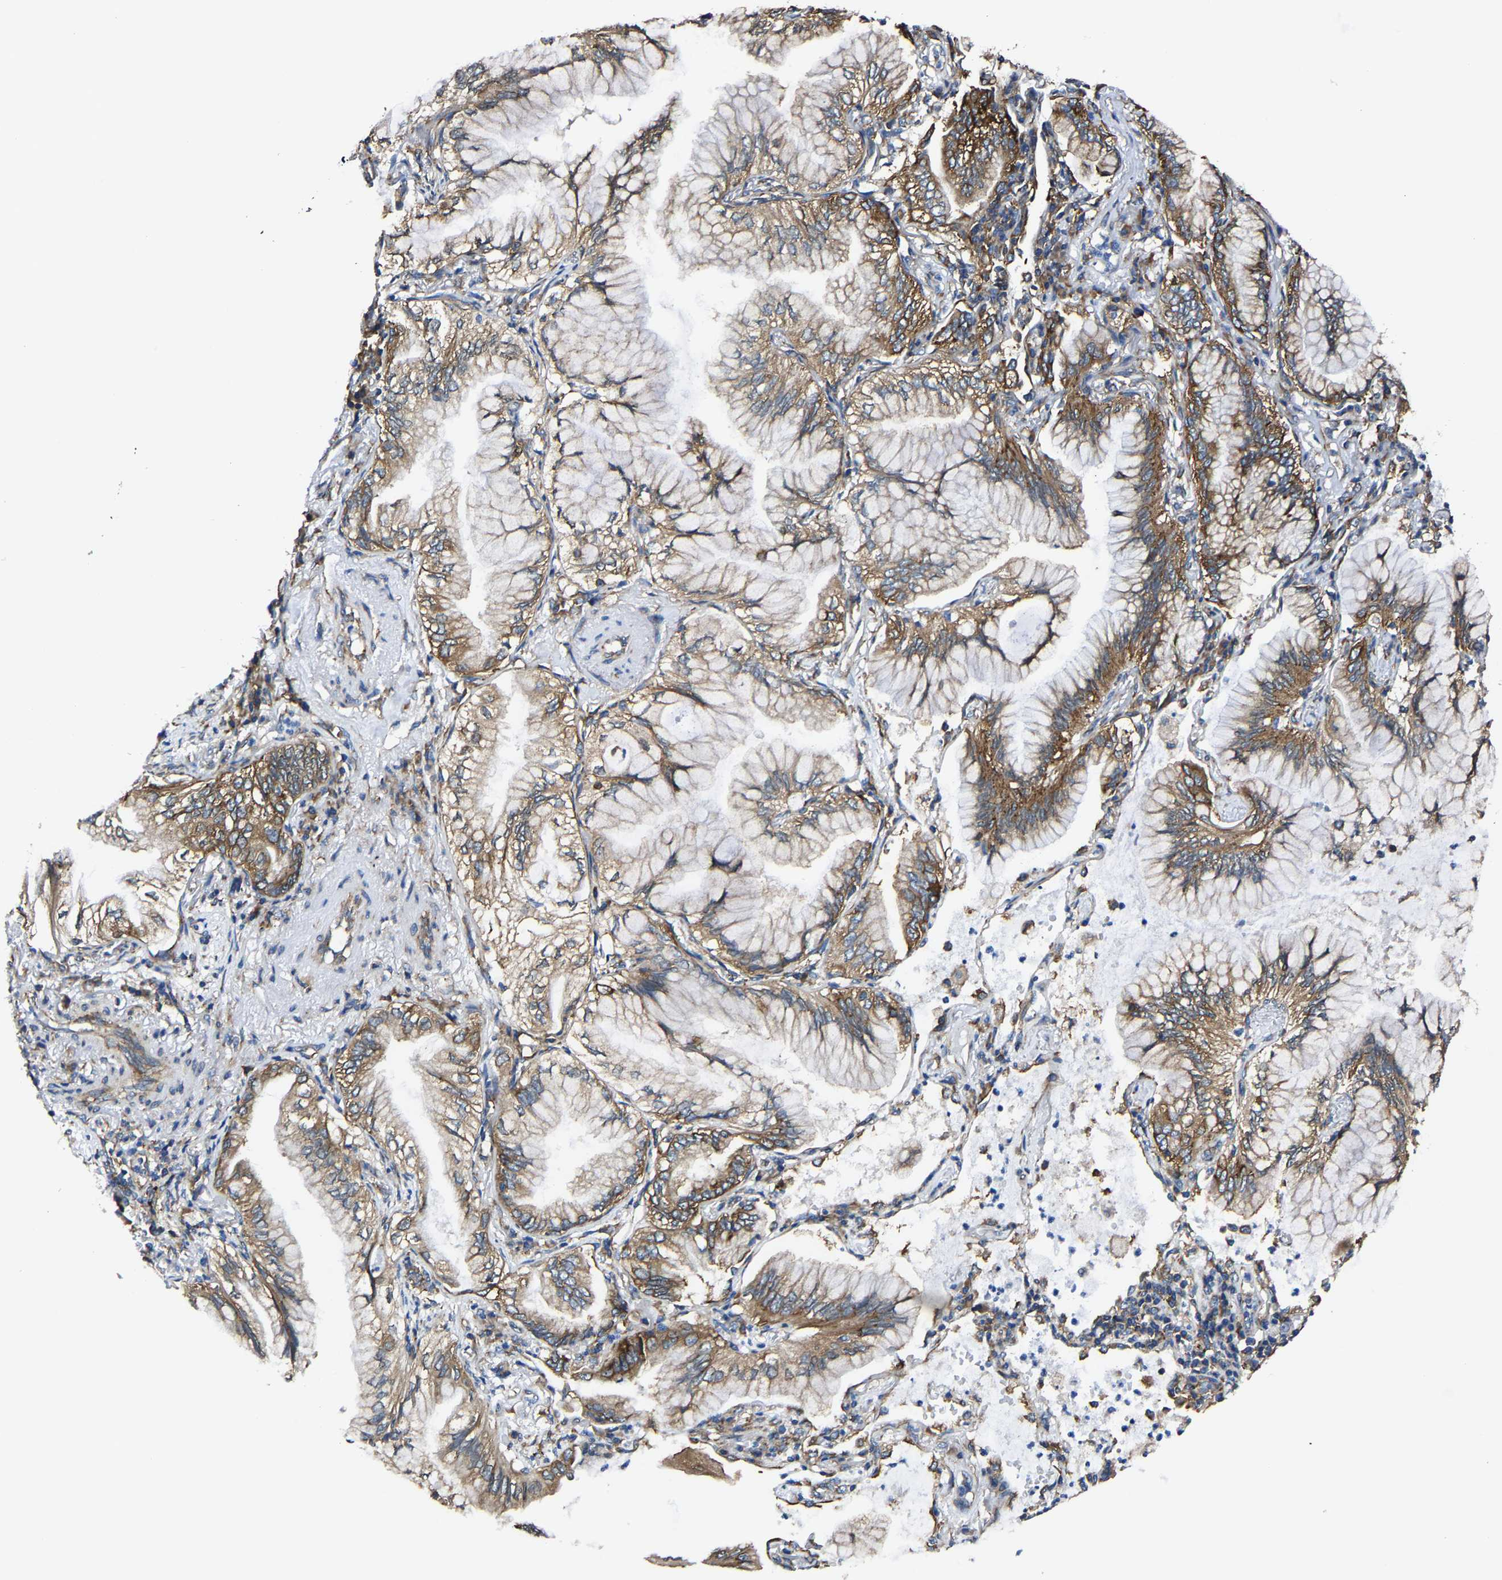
{"staining": {"intensity": "moderate", "quantity": ">75%", "location": "cytoplasmic/membranous"}, "tissue": "lung cancer", "cell_type": "Tumor cells", "image_type": "cancer", "snomed": [{"axis": "morphology", "description": "Adenocarcinoma, NOS"}, {"axis": "topography", "description": "Lung"}], "caption": "The immunohistochemical stain labels moderate cytoplasmic/membranous expression in tumor cells of lung cancer tissue.", "gene": "G3BP2", "patient": {"sex": "female", "age": 70}}